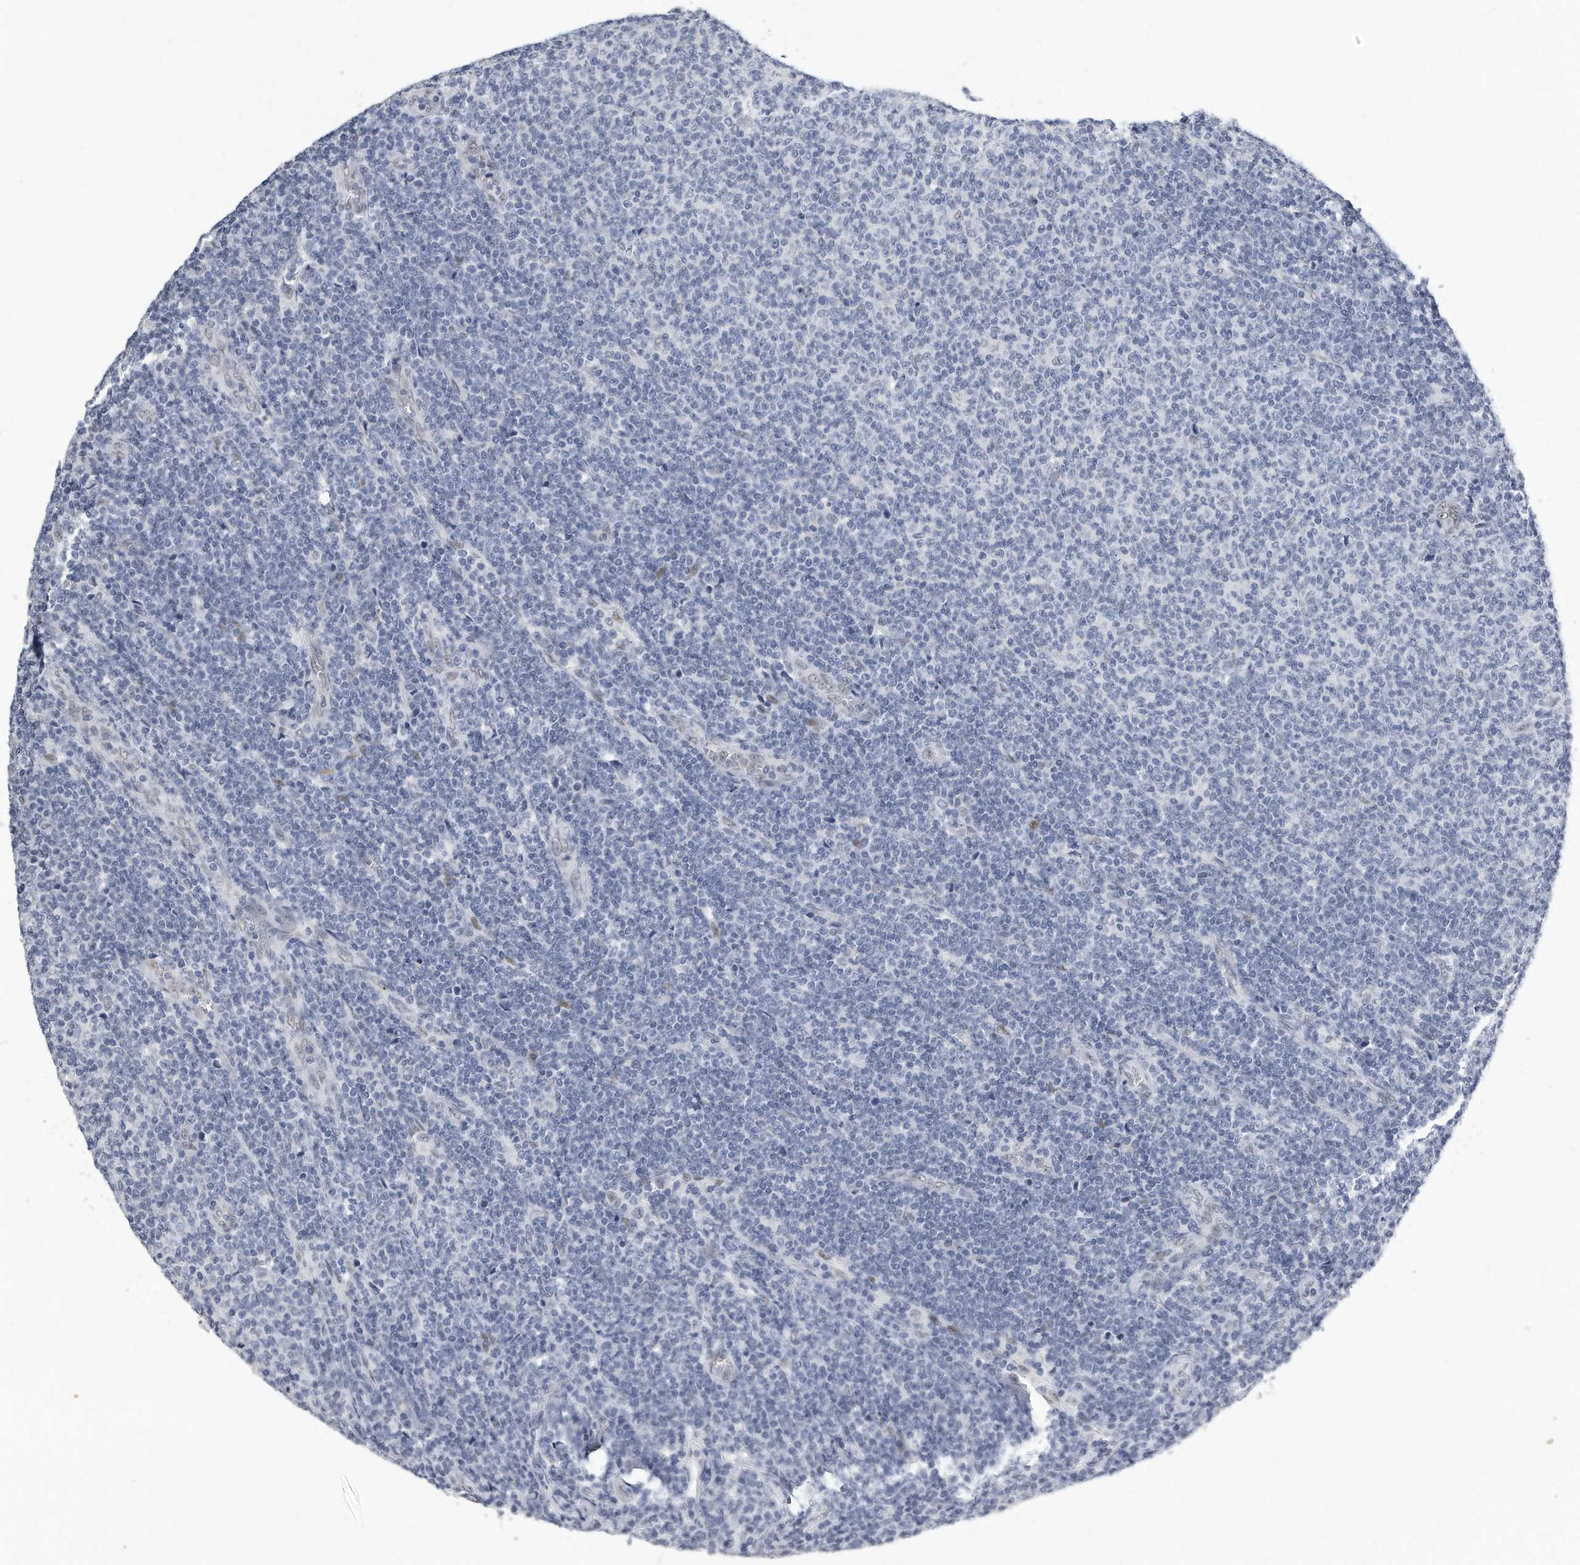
{"staining": {"intensity": "negative", "quantity": "none", "location": "none"}, "tissue": "lymphoma", "cell_type": "Tumor cells", "image_type": "cancer", "snomed": [{"axis": "morphology", "description": "Malignant lymphoma, non-Hodgkin's type, Low grade"}, {"axis": "topography", "description": "Lymph node"}], "caption": "High power microscopy histopathology image of an immunohistochemistry (IHC) photomicrograph of low-grade malignant lymphoma, non-Hodgkin's type, revealing no significant staining in tumor cells.", "gene": "CTBP2", "patient": {"sex": "male", "age": 66}}